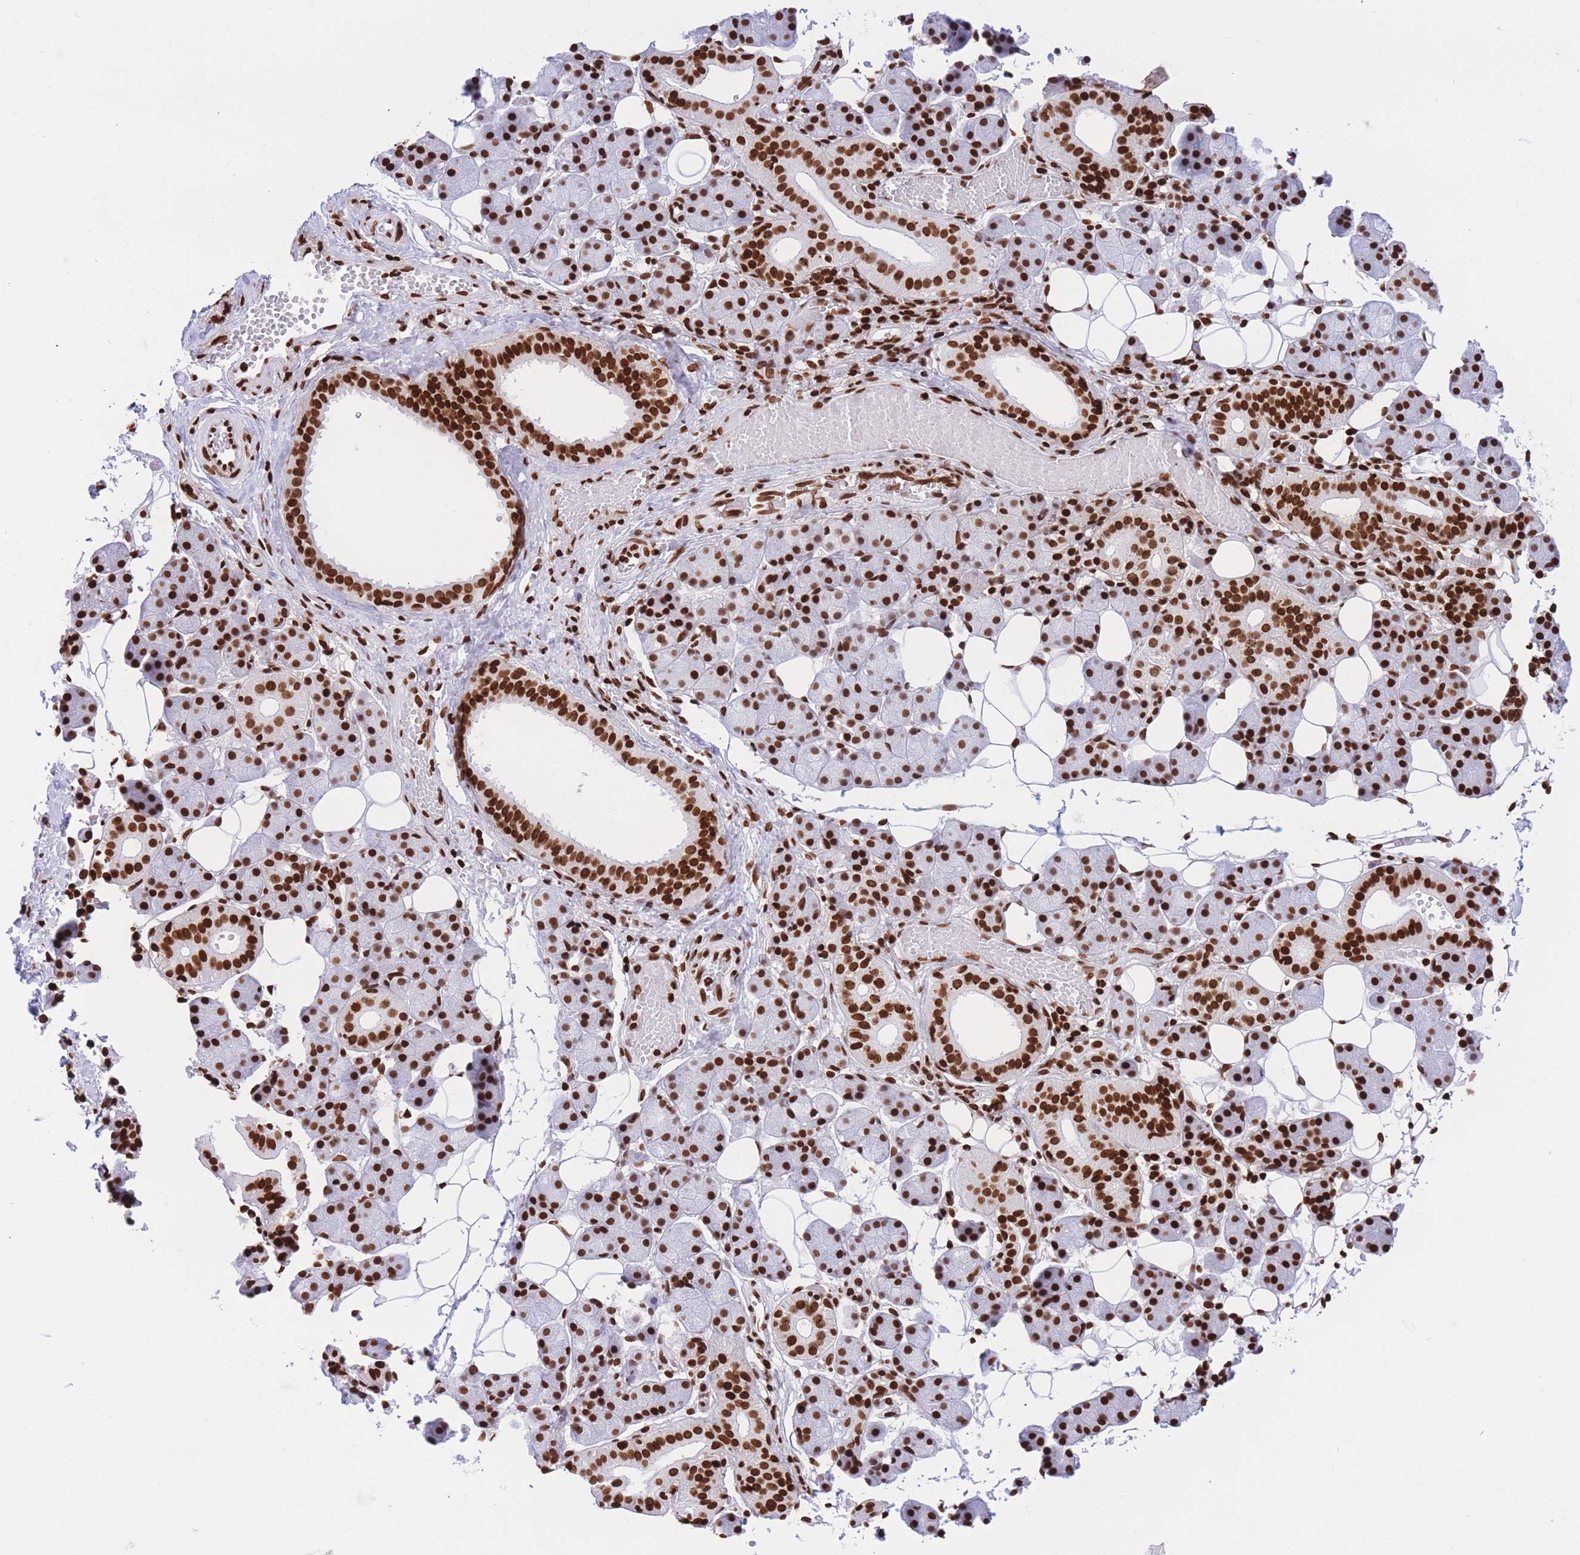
{"staining": {"intensity": "strong", "quantity": ">75%", "location": "nuclear"}, "tissue": "salivary gland", "cell_type": "Glandular cells", "image_type": "normal", "snomed": [{"axis": "morphology", "description": "Normal tissue, NOS"}, {"axis": "topography", "description": "Salivary gland"}], "caption": "Normal salivary gland displays strong nuclear expression in approximately >75% of glandular cells.", "gene": "H2BC10", "patient": {"sex": "female", "age": 33}}